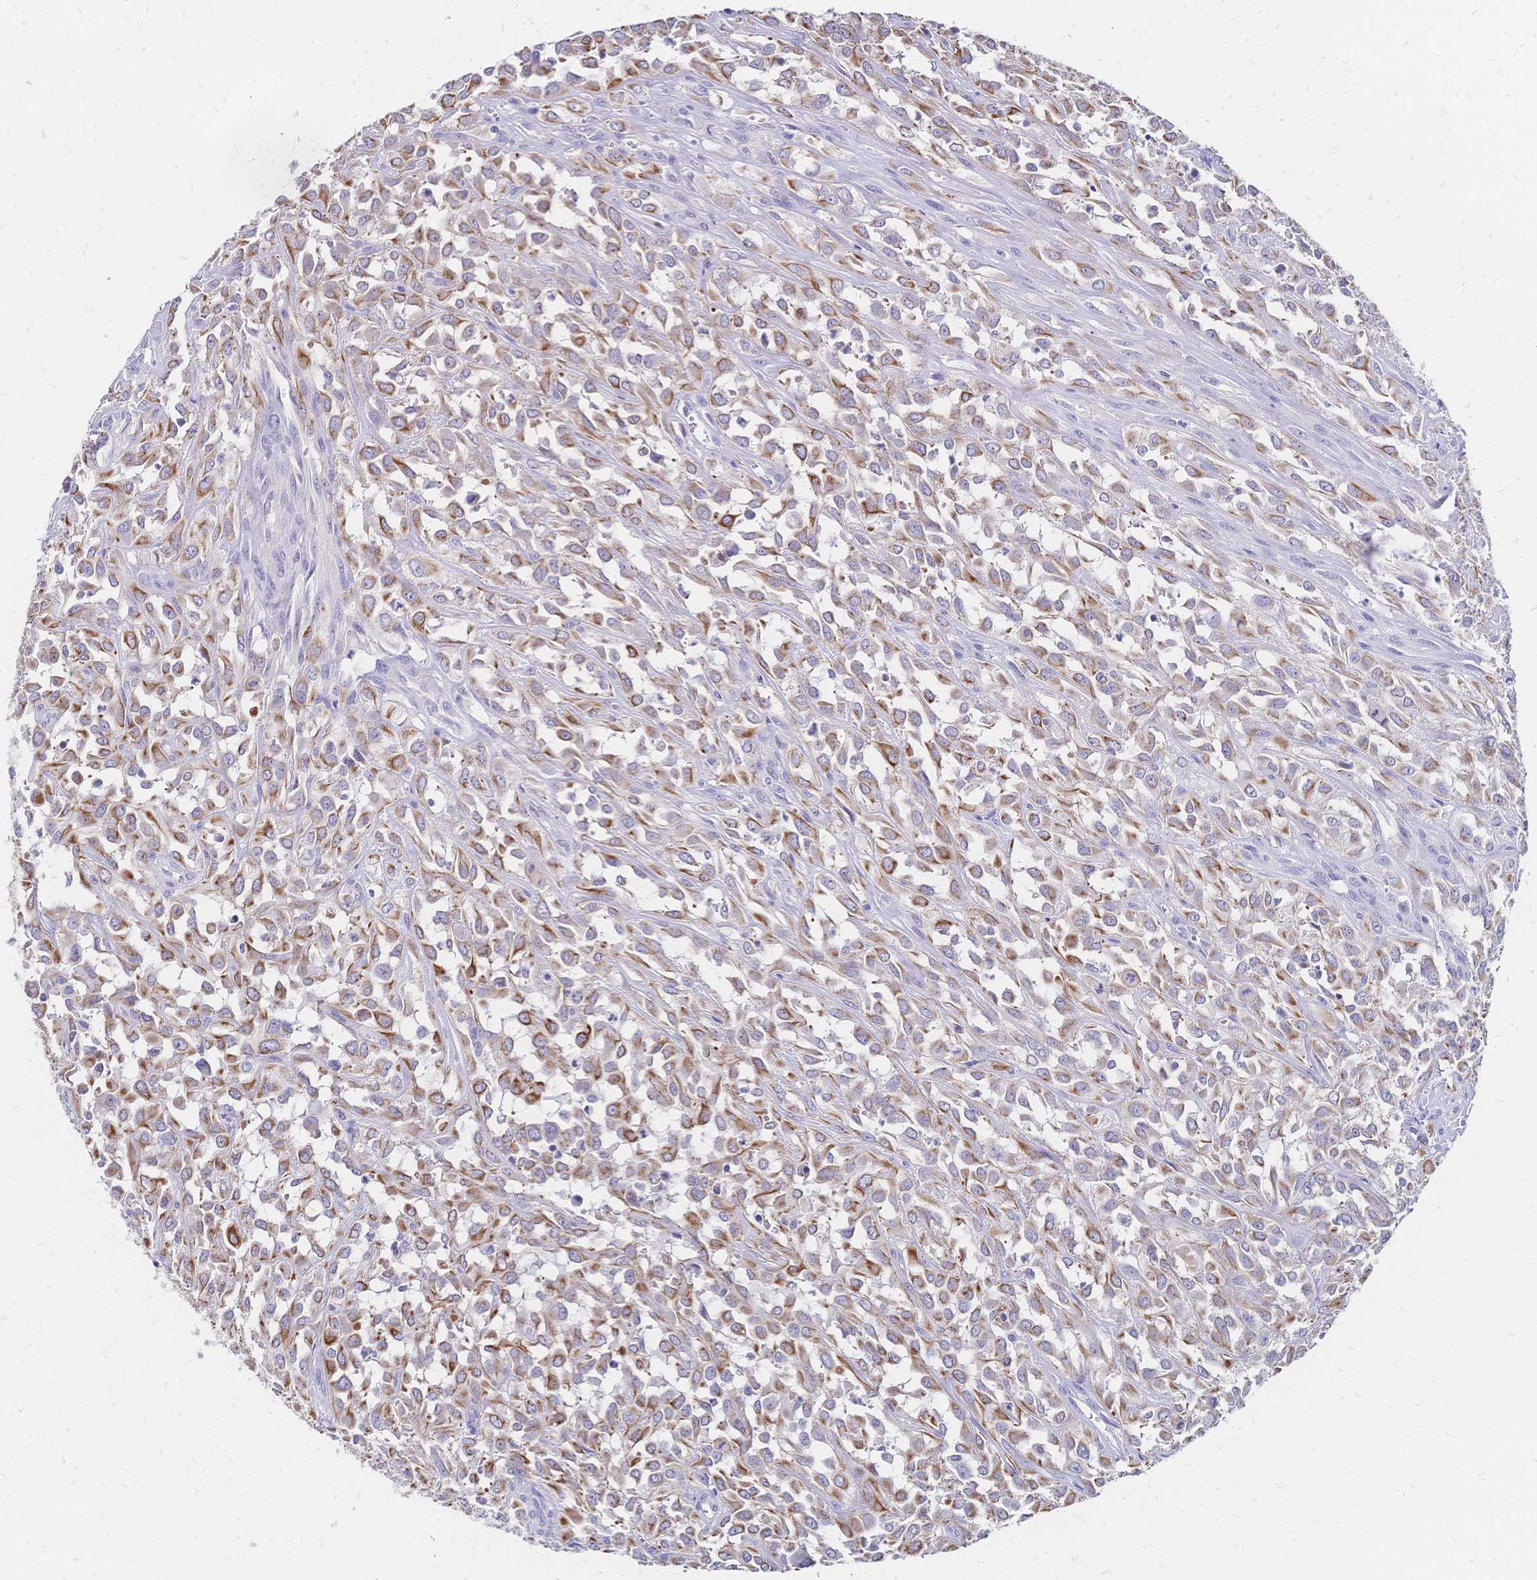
{"staining": {"intensity": "moderate", "quantity": ">75%", "location": "cytoplasmic/membranous"}, "tissue": "urothelial cancer", "cell_type": "Tumor cells", "image_type": "cancer", "snomed": [{"axis": "morphology", "description": "Urothelial carcinoma, High grade"}, {"axis": "topography", "description": "Urinary bladder"}], "caption": "Protein expression analysis of human high-grade urothelial carcinoma reveals moderate cytoplasmic/membranous staining in about >75% of tumor cells.", "gene": "DTNB", "patient": {"sex": "male", "age": 67}}